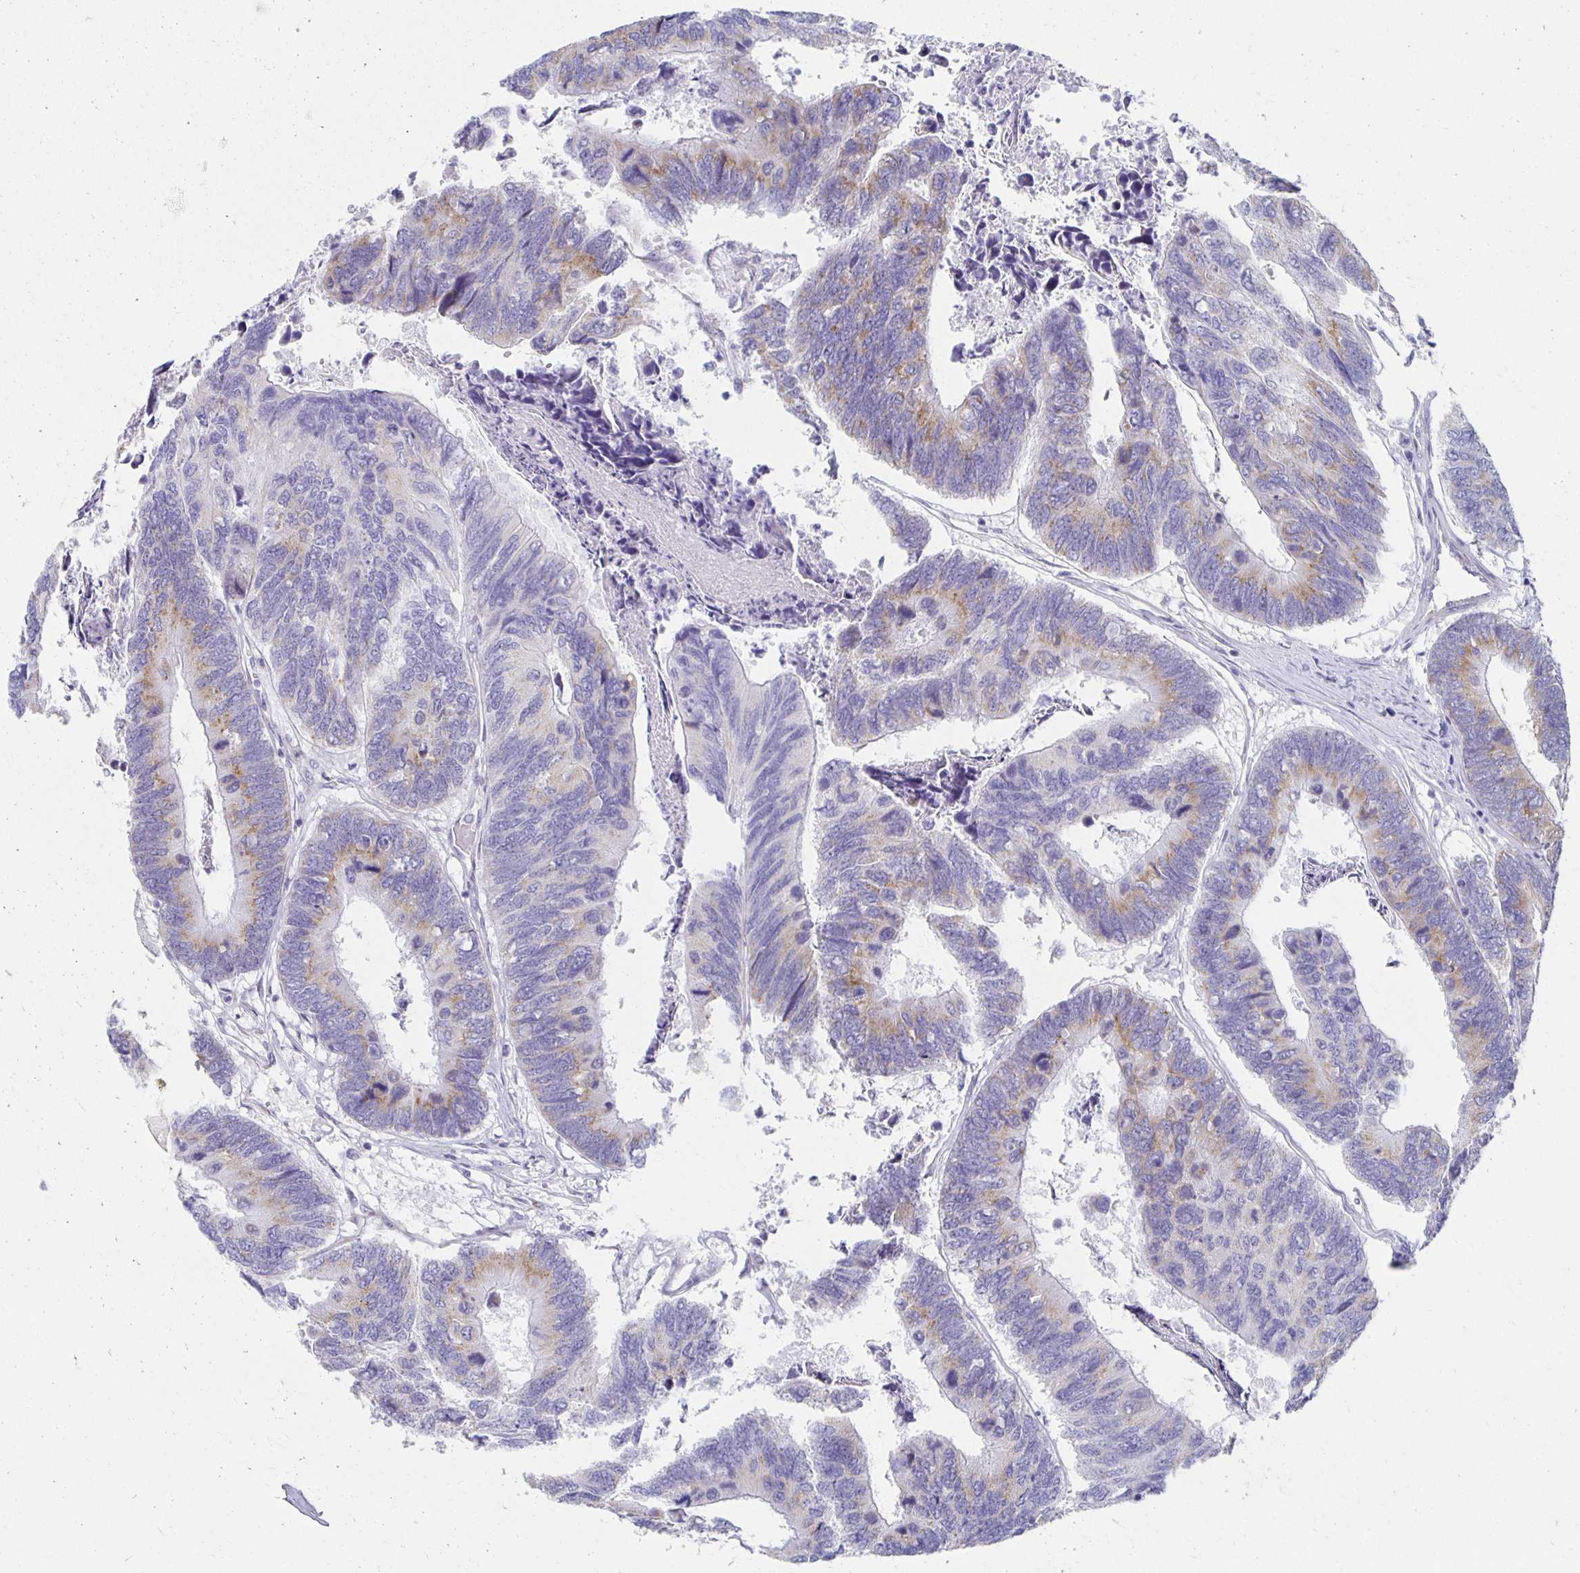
{"staining": {"intensity": "moderate", "quantity": "25%-75%", "location": "cytoplasmic/membranous"}, "tissue": "colorectal cancer", "cell_type": "Tumor cells", "image_type": "cancer", "snomed": [{"axis": "morphology", "description": "Adenocarcinoma, NOS"}, {"axis": "topography", "description": "Colon"}], "caption": "Adenocarcinoma (colorectal) stained with DAB (3,3'-diaminobenzidine) immunohistochemistry (IHC) reveals medium levels of moderate cytoplasmic/membranous staining in approximately 25%-75% of tumor cells.", "gene": "TEX44", "patient": {"sex": "female", "age": 67}}